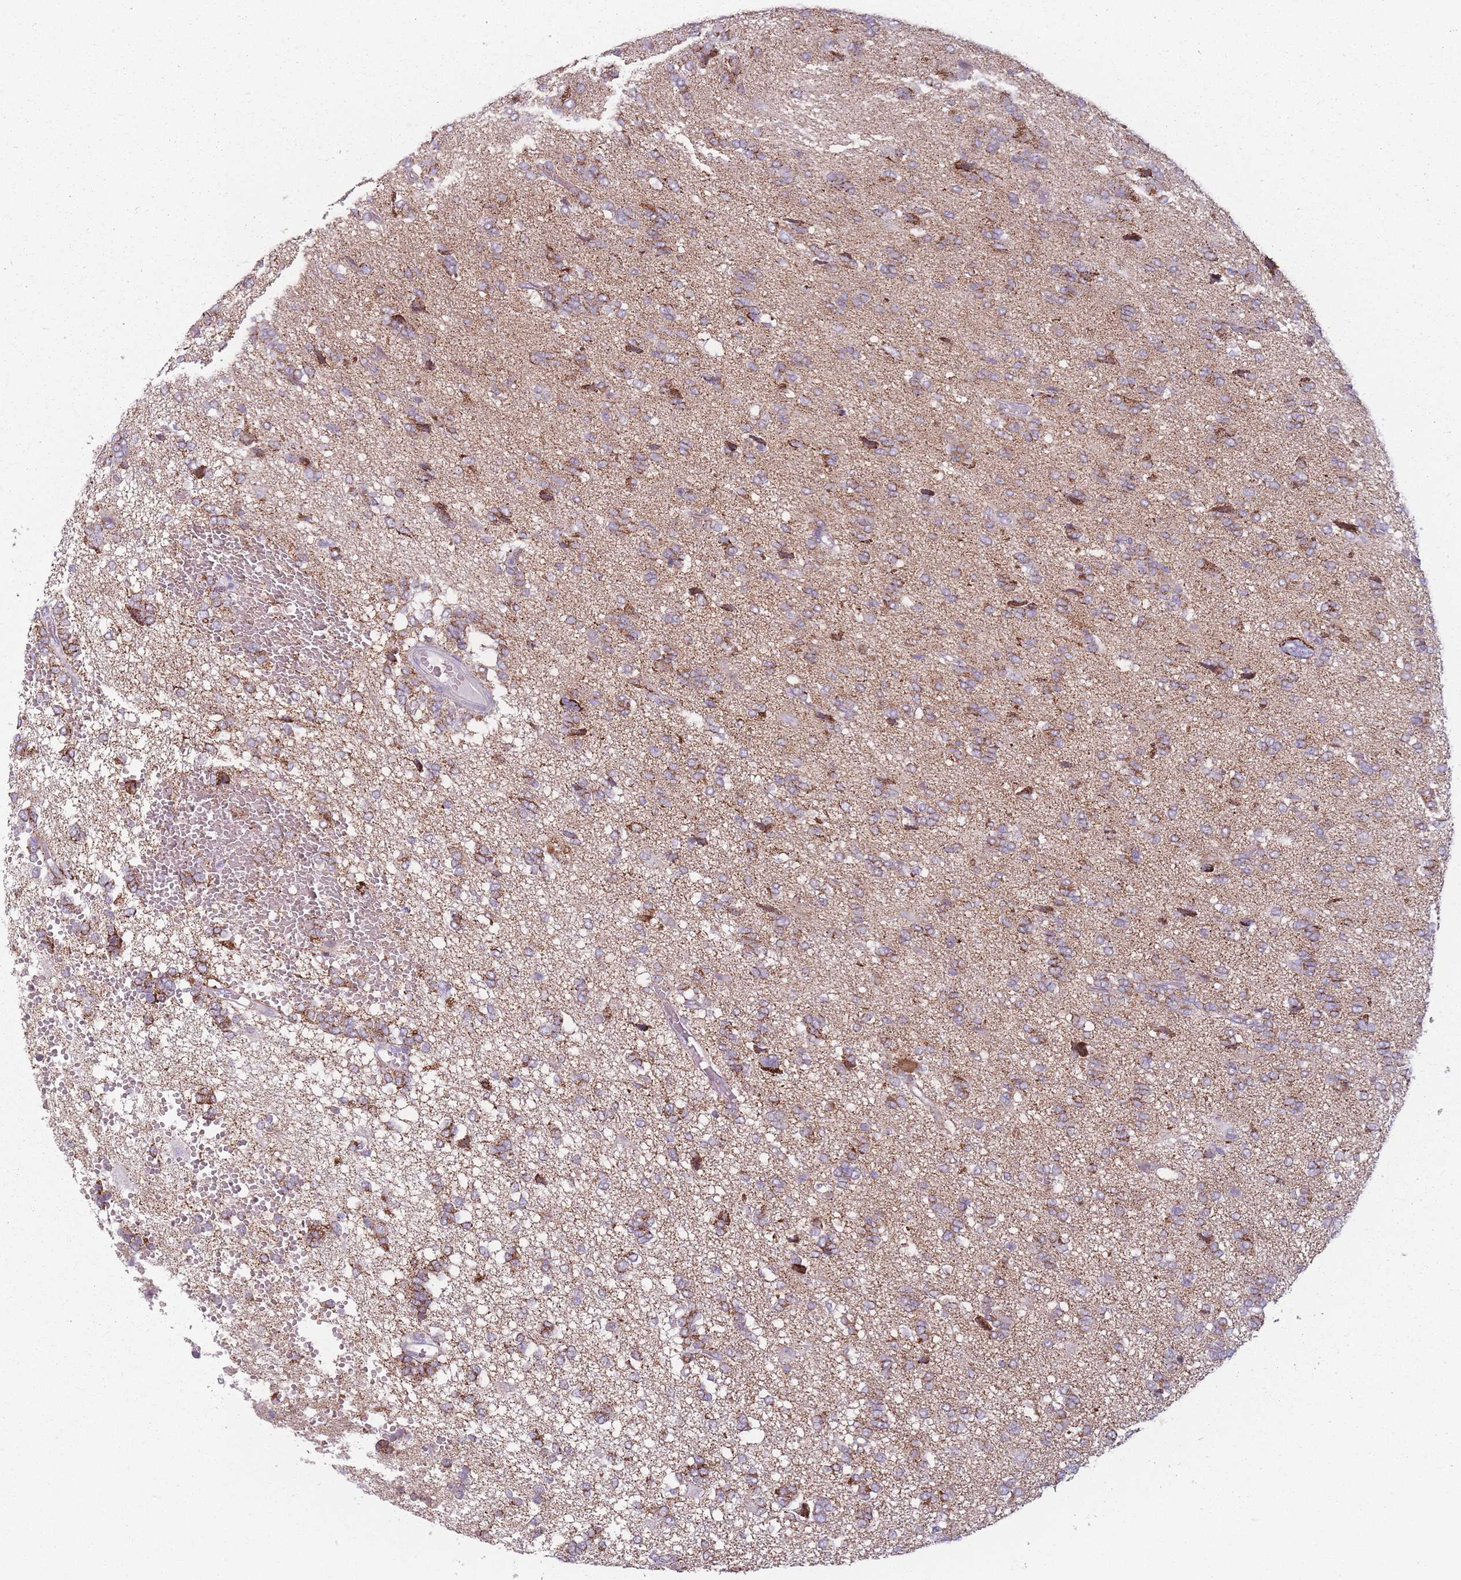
{"staining": {"intensity": "moderate", "quantity": "25%-75%", "location": "cytoplasmic/membranous"}, "tissue": "glioma", "cell_type": "Tumor cells", "image_type": "cancer", "snomed": [{"axis": "morphology", "description": "Glioma, malignant, High grade"}, {"axis": "topography", "description": "Brain"}], "caption": "Tumor cells exhibit medium levels of moderate cytoplasmic/membranous expression in approximately 25%-75% of cells in human malignant high-grade glioma.", "gene": "DCHS1", "patient": {"sex": "female", "age": 59}}